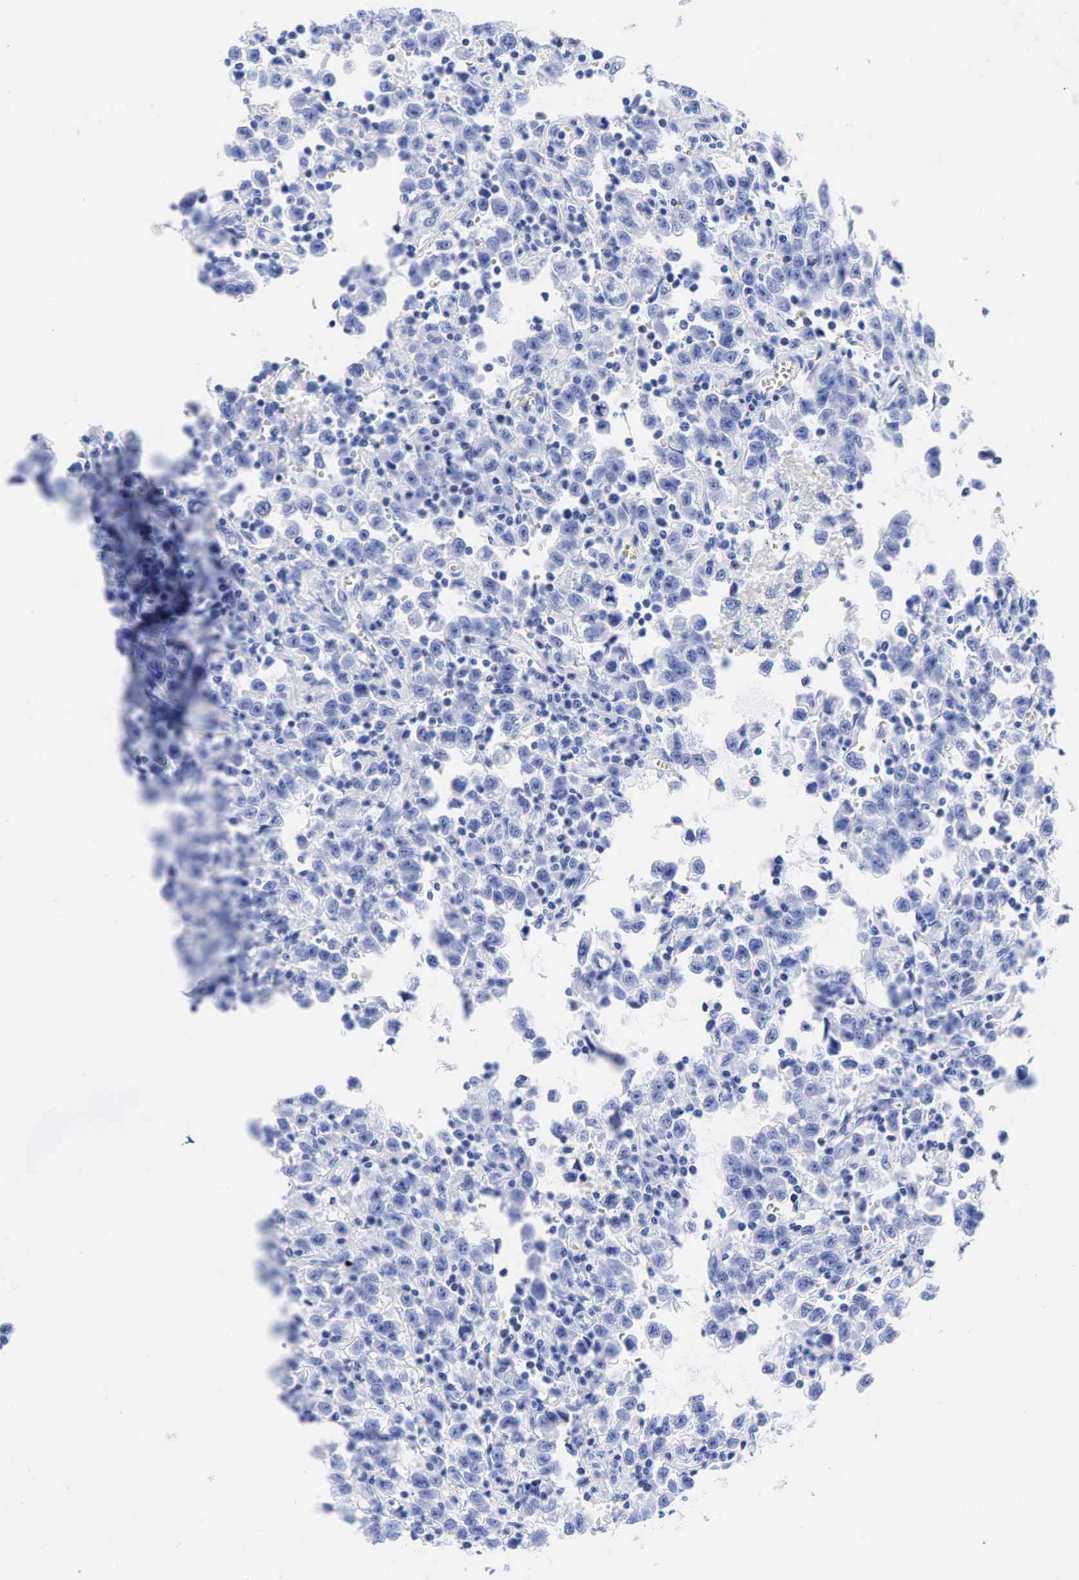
{"staining": {"intensity": "negative", "quantity": "none", "location": "none"}, "tissue": "testis cancer", "cell_type": "Tumor cells", "image_type": "cancer", "snomed": [{"axis": "morphology", "description": "Seminoma, NOS"}, {"axis": "topography", "description": "Testis"}], "caption": "This is an immunohistochemistry image of seminoma (testis). There is no positivity in tumor cells.", "gene": "CEACAM5", "patient": {"sex": "male", "age": 35}}